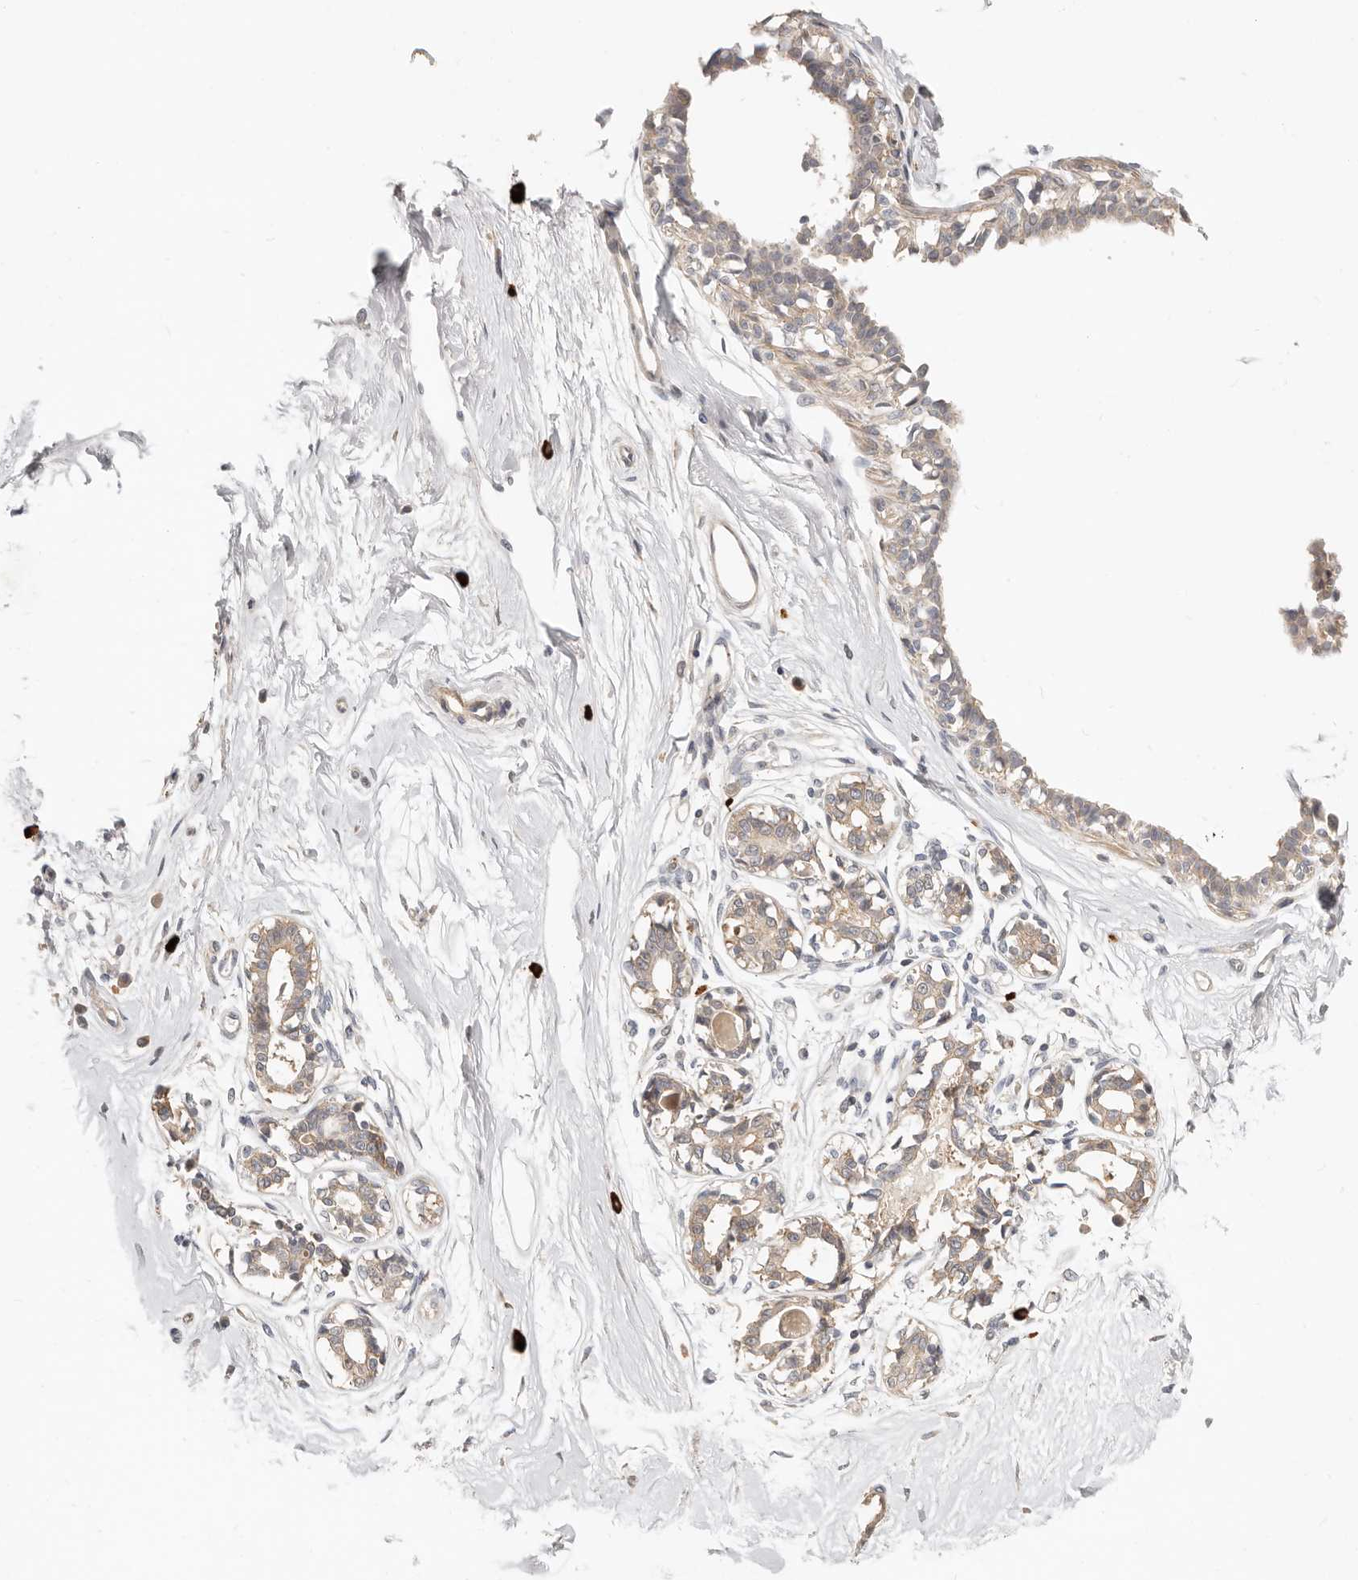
{"staining": {"intensity": "negative", "quantity": "none", "location": "none"}, "tissue": "breast", "cell_type": "Adipocytes", "image_type": "normal", "snomed": [{"axis": "morphology", "description": "Normal tissue, NOS"}, {"axis": "topography", "description": "Breast"}], "caption": "Immunohistochemistry micrograph of unremarkable breast: human breast stained with DAB (3,3'-diaminobenzidine) displays no significant protein positivity in adipocytes. Brightfield microscopy of immunohistochemistry (IHC) stained with DAB (brown) and hematoxylin (blue), captured at high magnification.", "gene": "ZRANB1", "patient": {"sex": "female", "age": 45}}